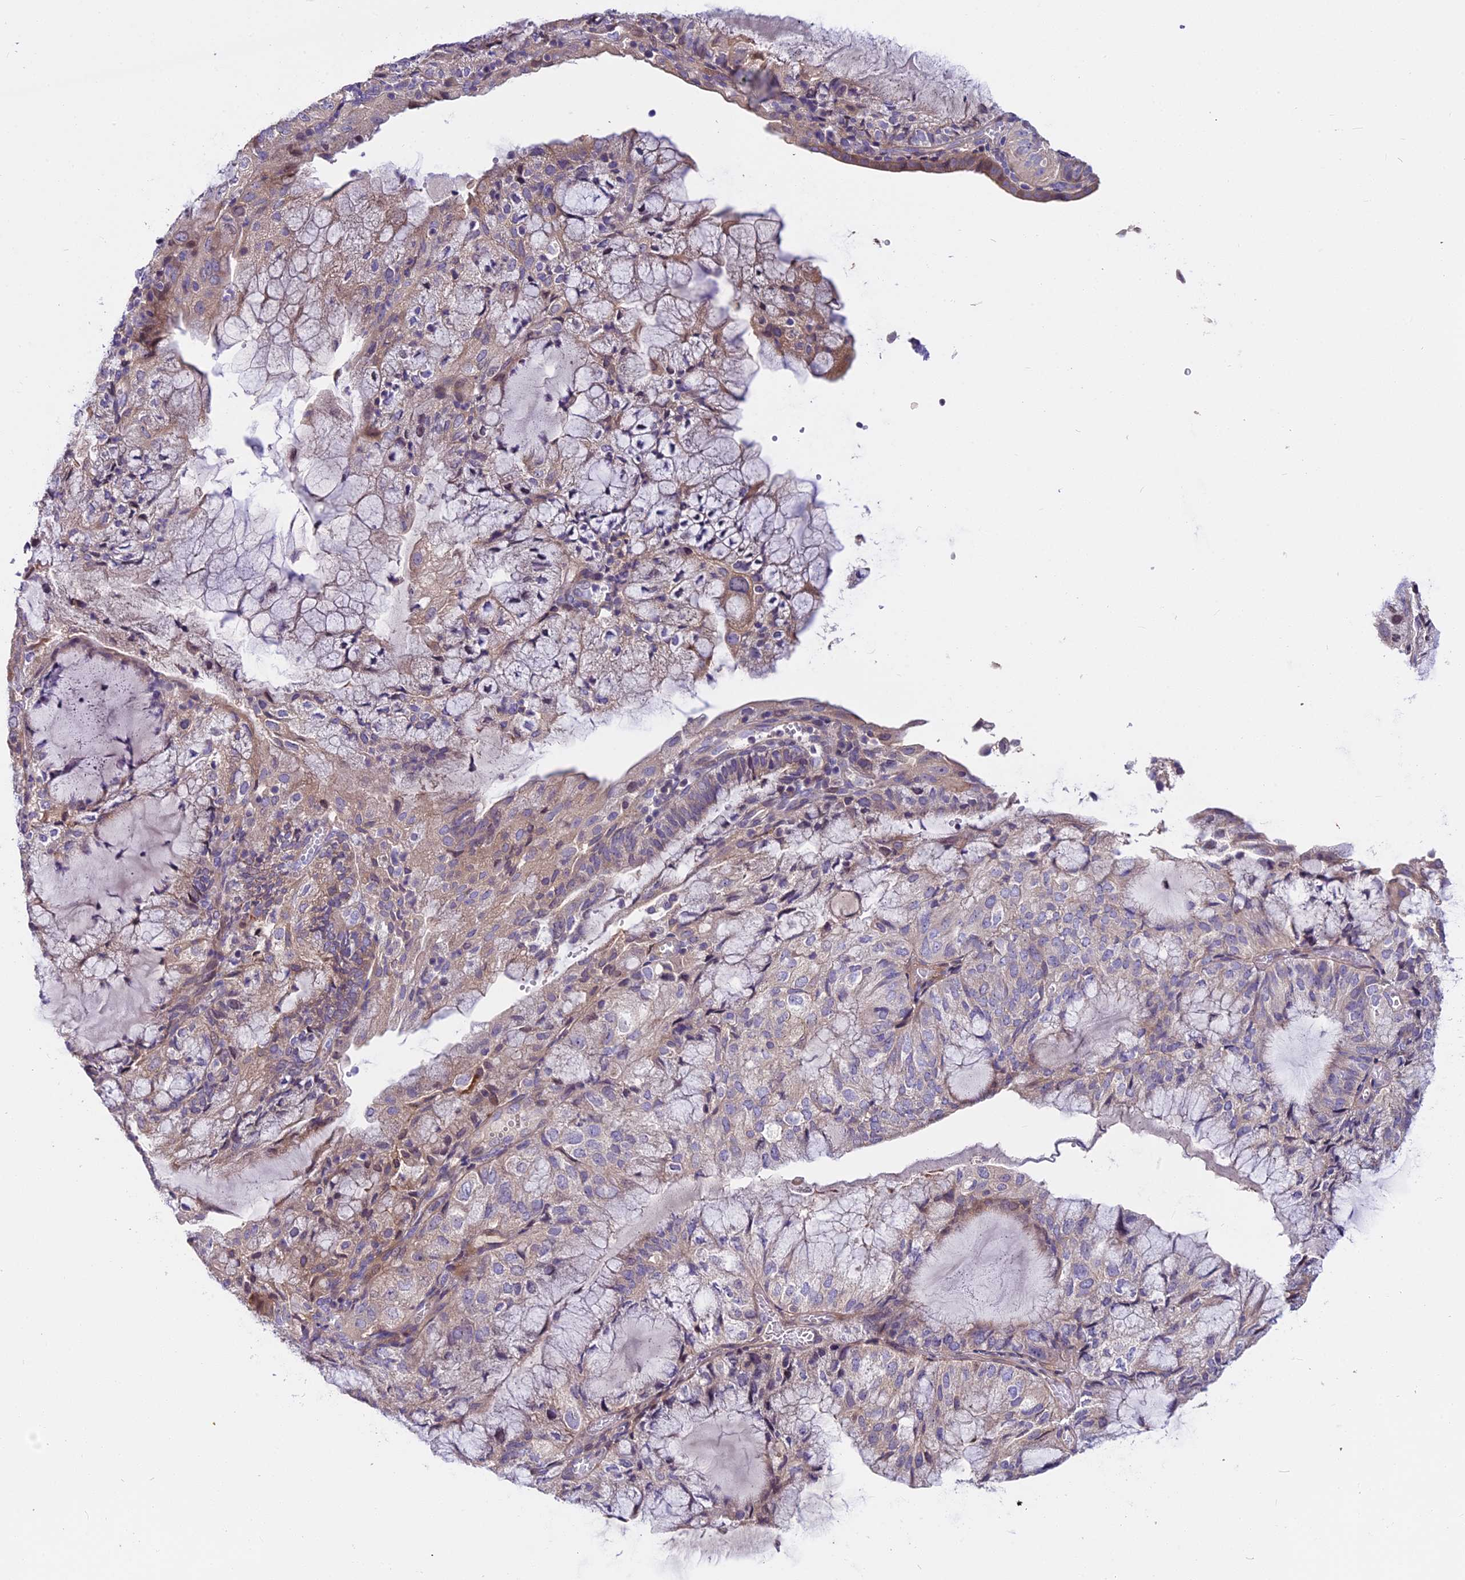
{"staining": {"intensity": "negative", "quantity": "none", "location": "none"}, "tissue": "endometrial cancer", "cell_type": "Tumor cells", "image_type": "cancer", "snomed": [{"axis": "morphology", "description": "Adenocarcinoma, NOS"}, {"axis": "topography", "description": "Endometrium"}], "caption": "Immunohistochemistry (IHC) micrograph of endometrial cancer (adenocarcinoma) stained for a protein (brown), which reveals no staining in tumor cells. Brightfield microscopy of immunohistochemistry (IHC) stained with DAB (3,3'-diaminobenzidine) (brown) and hematoxylin (blue), captured at high magnification.", "gene": "FAM98C", "patient": {"sex": "female", "age": 81}}